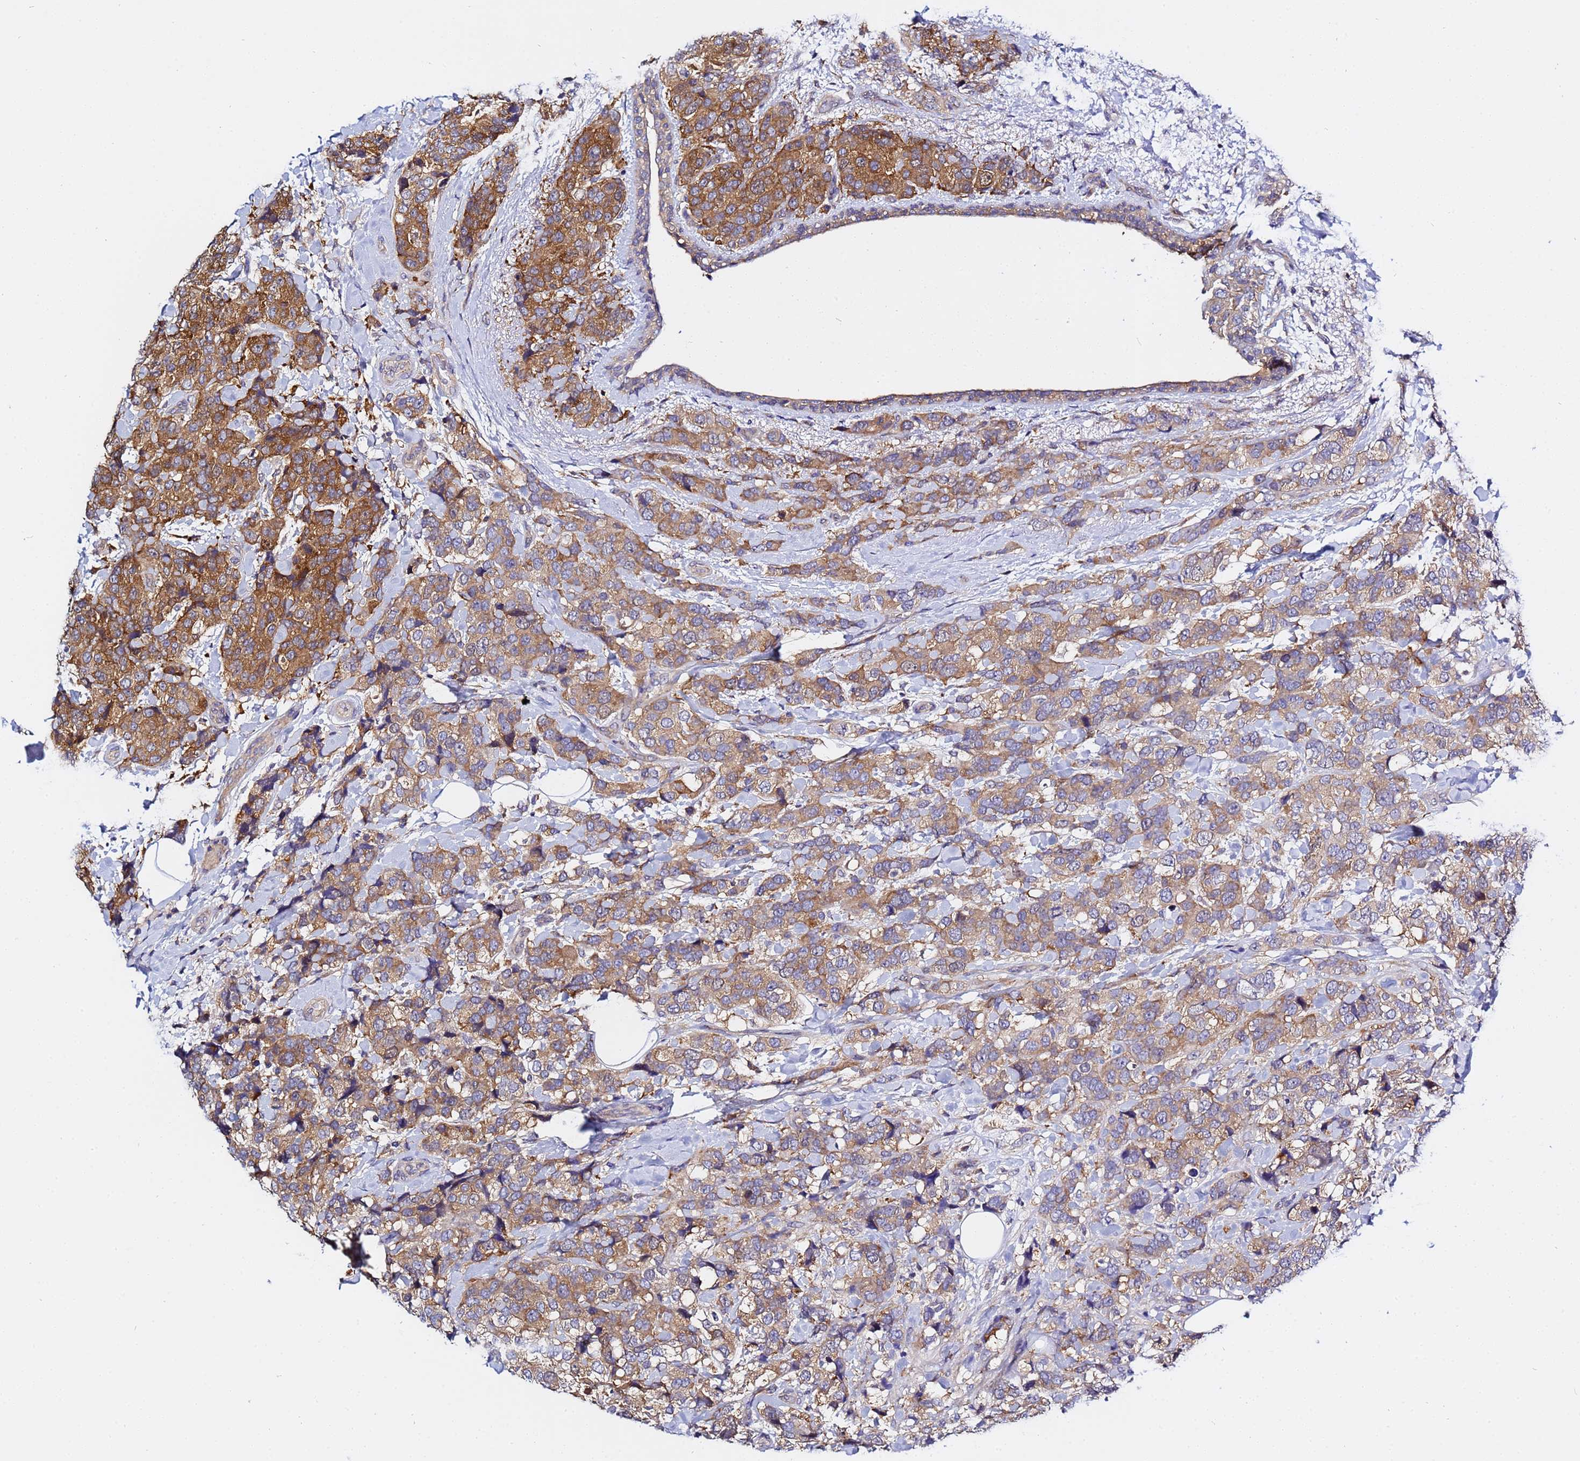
{"staining": {"intensity": "moderate", "quantity": ">75%", "location": "cytoplasmic/membranous"}, "tissue": "breast cancer", "cell_type": "Tumor cells", "image_type": "cancer", "snomed": [{"axis": "morphology", "description": "Lobular carcinoma"}, {"axis": "topography", "description": "Breast"}], "caption": "Tumor cells reveal medium levels of moderate cytoplasmic/membranous positivity in about >75% of cells in human breast lobular carcinoma.", "gene": "LENG1", "patient": {"sex": "female", "age": 59}}